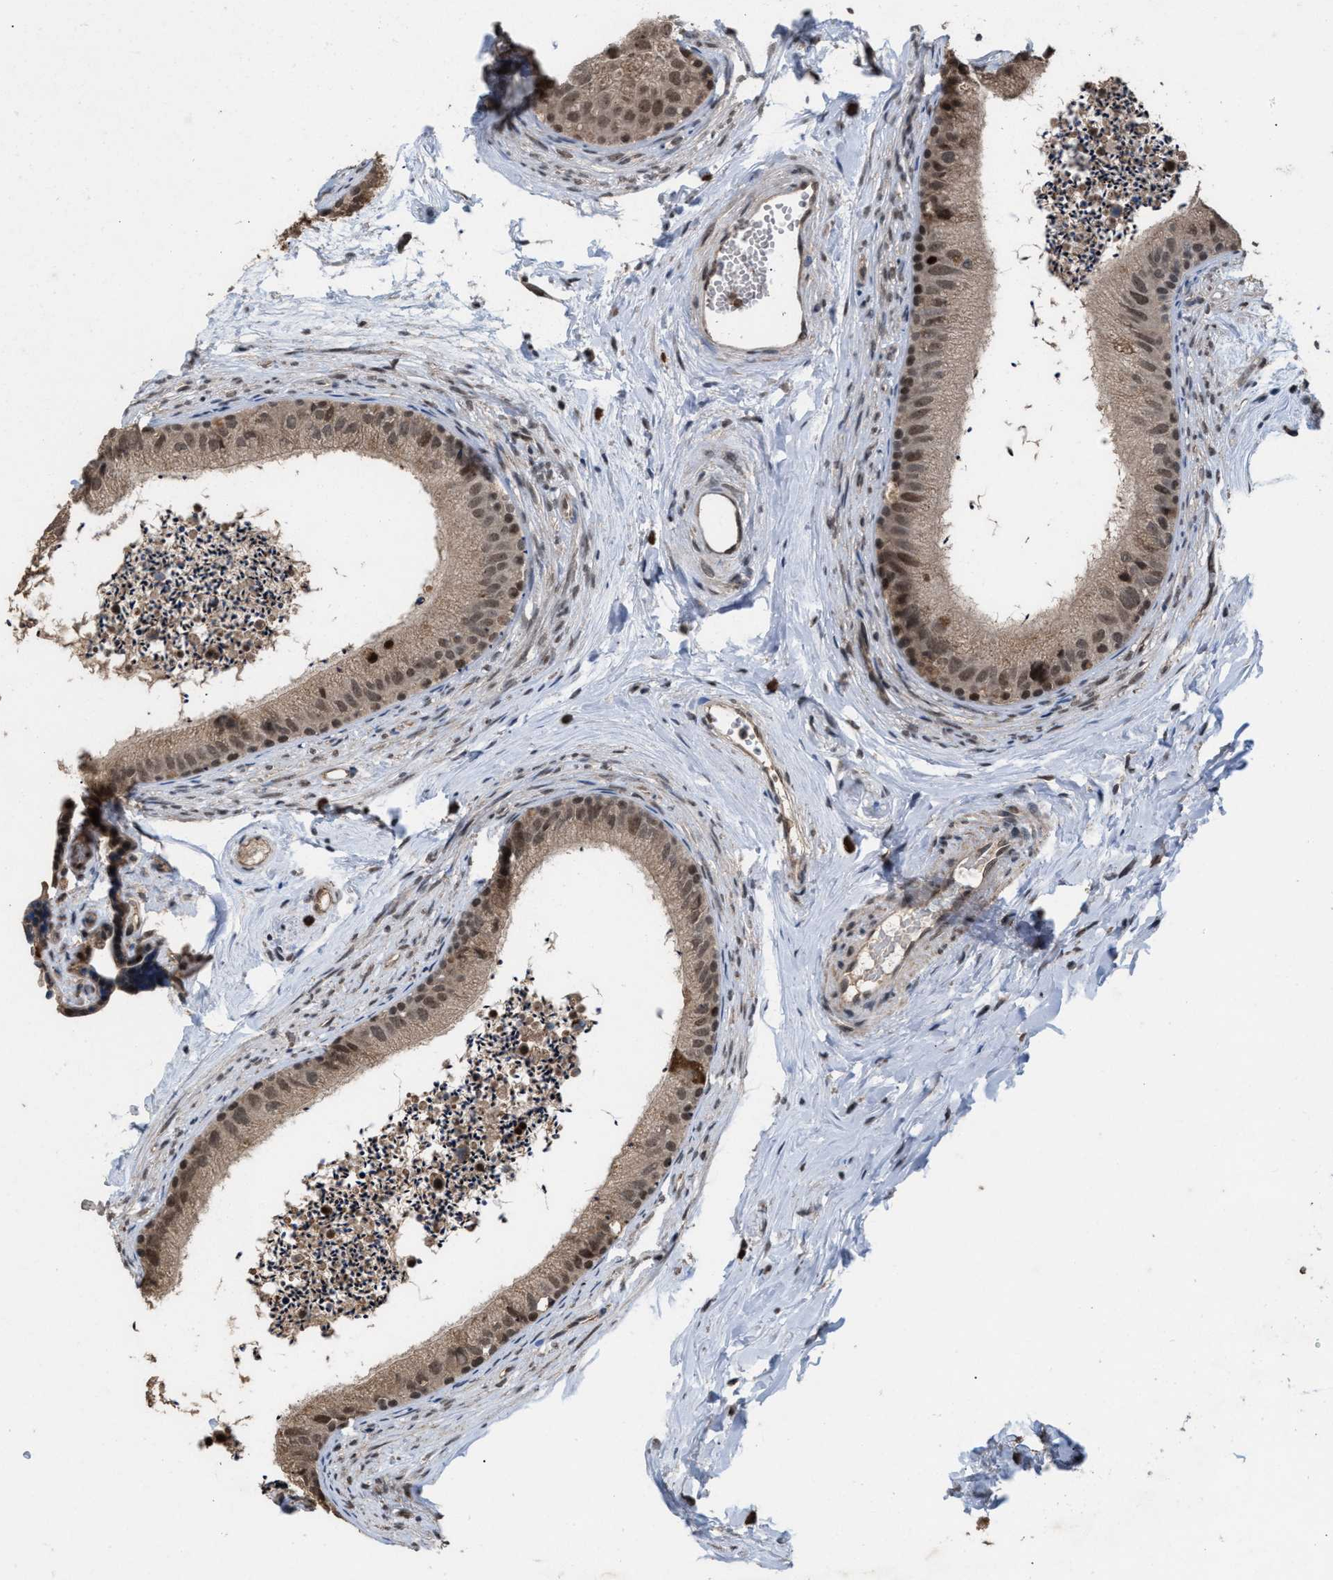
{"staining": {"intensity": "moderate", "quantity": ">75%", "location": "cytoplasmic/membranous,nuclear"}, "tissue": "epididymis", "cell_type": "Glandular cells", "image_type": "normal", "snomed": [{"axis": "morphology", "description": "Normal tissue, NOS"}, {"axis": "topography", "description": "Epididymis"}], "caption": "Protein staining of benign epididymis demonstrates moderate cytoplasmic/membranous,nuclear positivity in about >75% of glandular cells.", "gene": "C9orf78", "patient": {"sex": "male", "age": 56}}